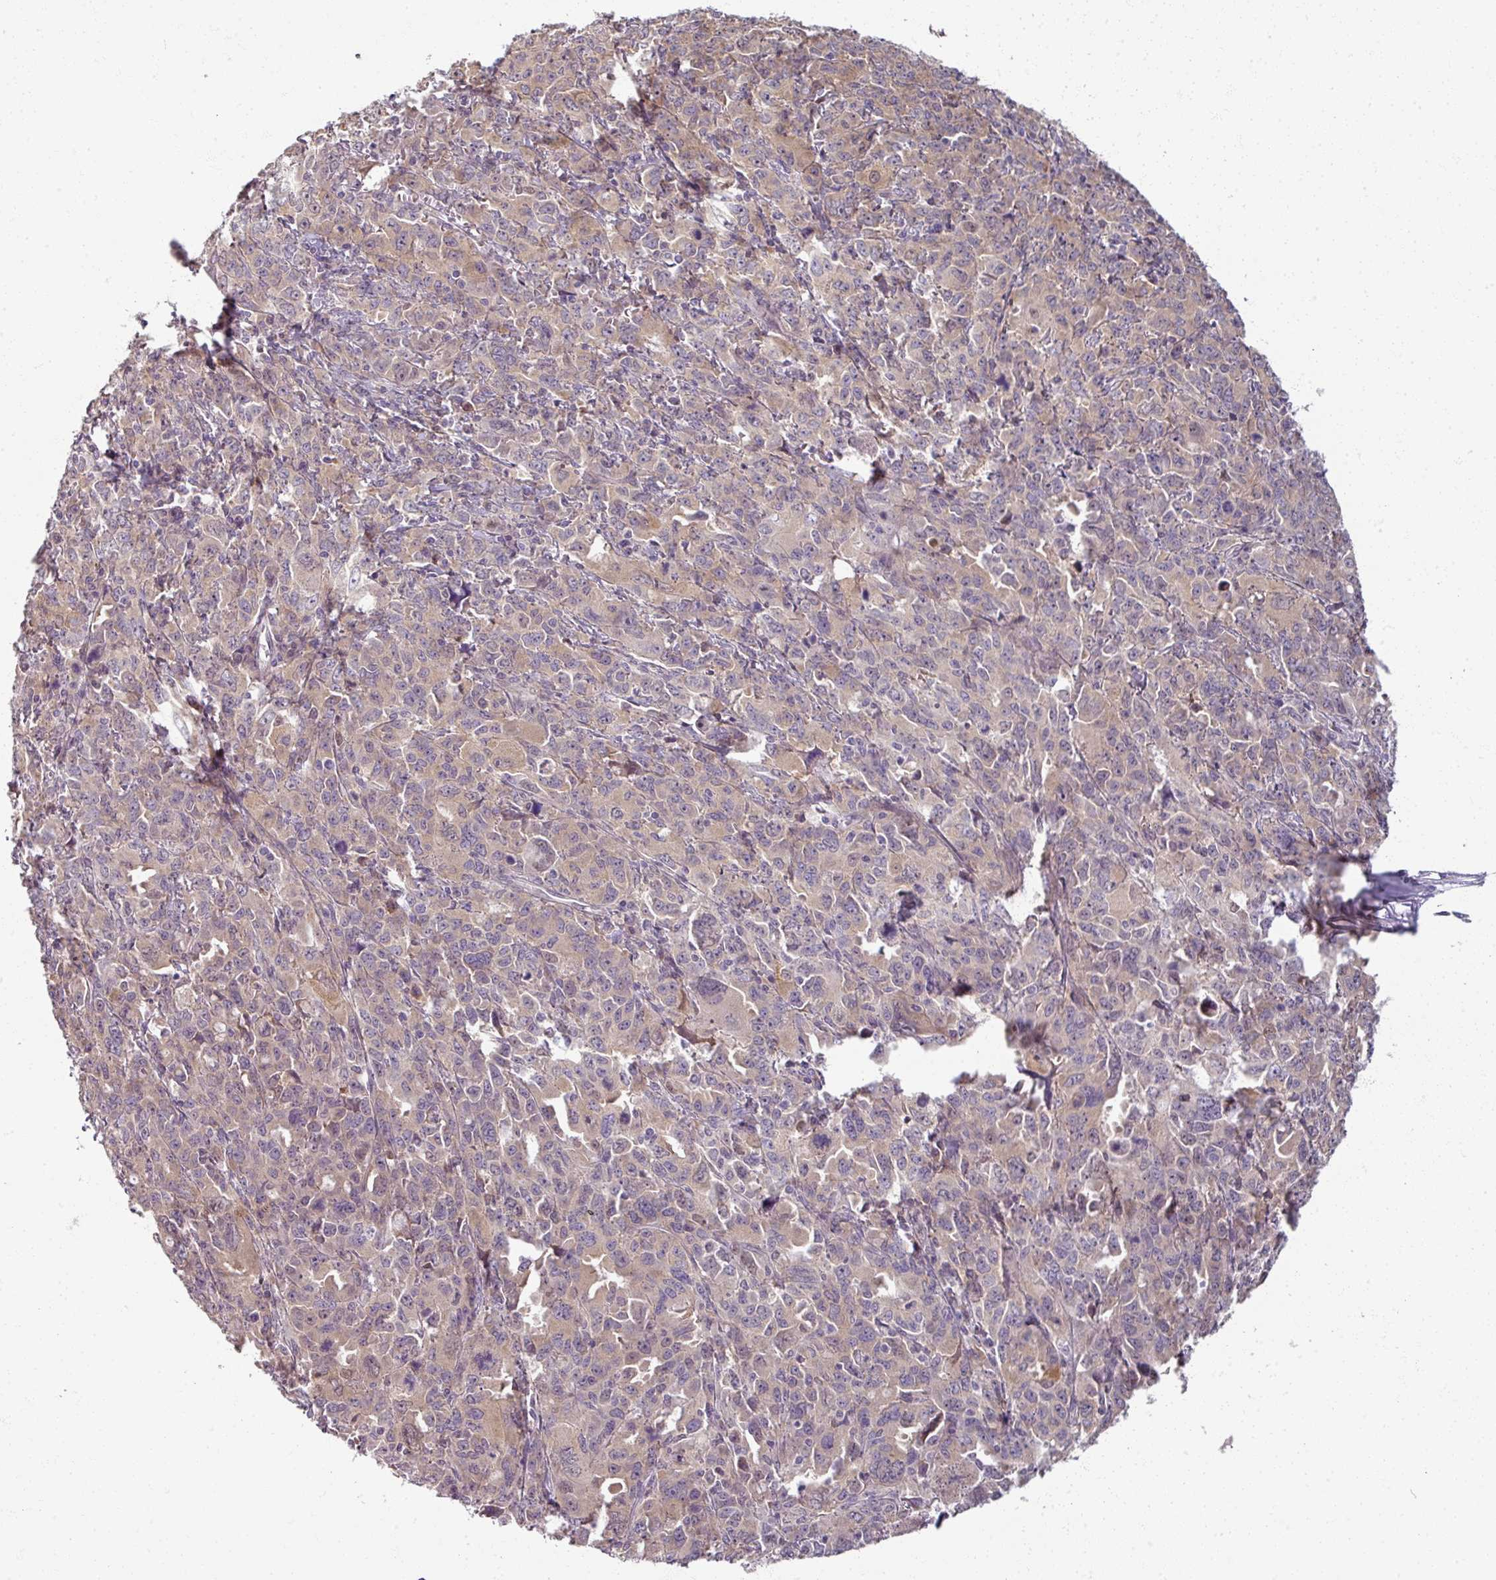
{"staining": {"intensity": "weak", "quantity": "25%-75%", "location": "cytoplasmic/membranous,nuclear"}, "tissue": "ovarian cancer", "cell_type": "Tumor cells", "image_type": "cancer", "snomed": [{"axis": "morphology", "description": "Adenocarcinoma, NOS"}, {"axis": "morphology", "description": "Carcinoma, endometroid"}, {"axis": "topography", "description": "Ovary"}], "caption": "Immunohistochemistry (IHC) histopathology image of ovarian adenocarcinoma stained for a protein (brown), which displays low levels of weak cytoplasmic/membranous and nuclear positivity in approximately 25%-75% of tumor cells.", "gene": "MYMK", "patient": {"sex": "female", "age": 72}}